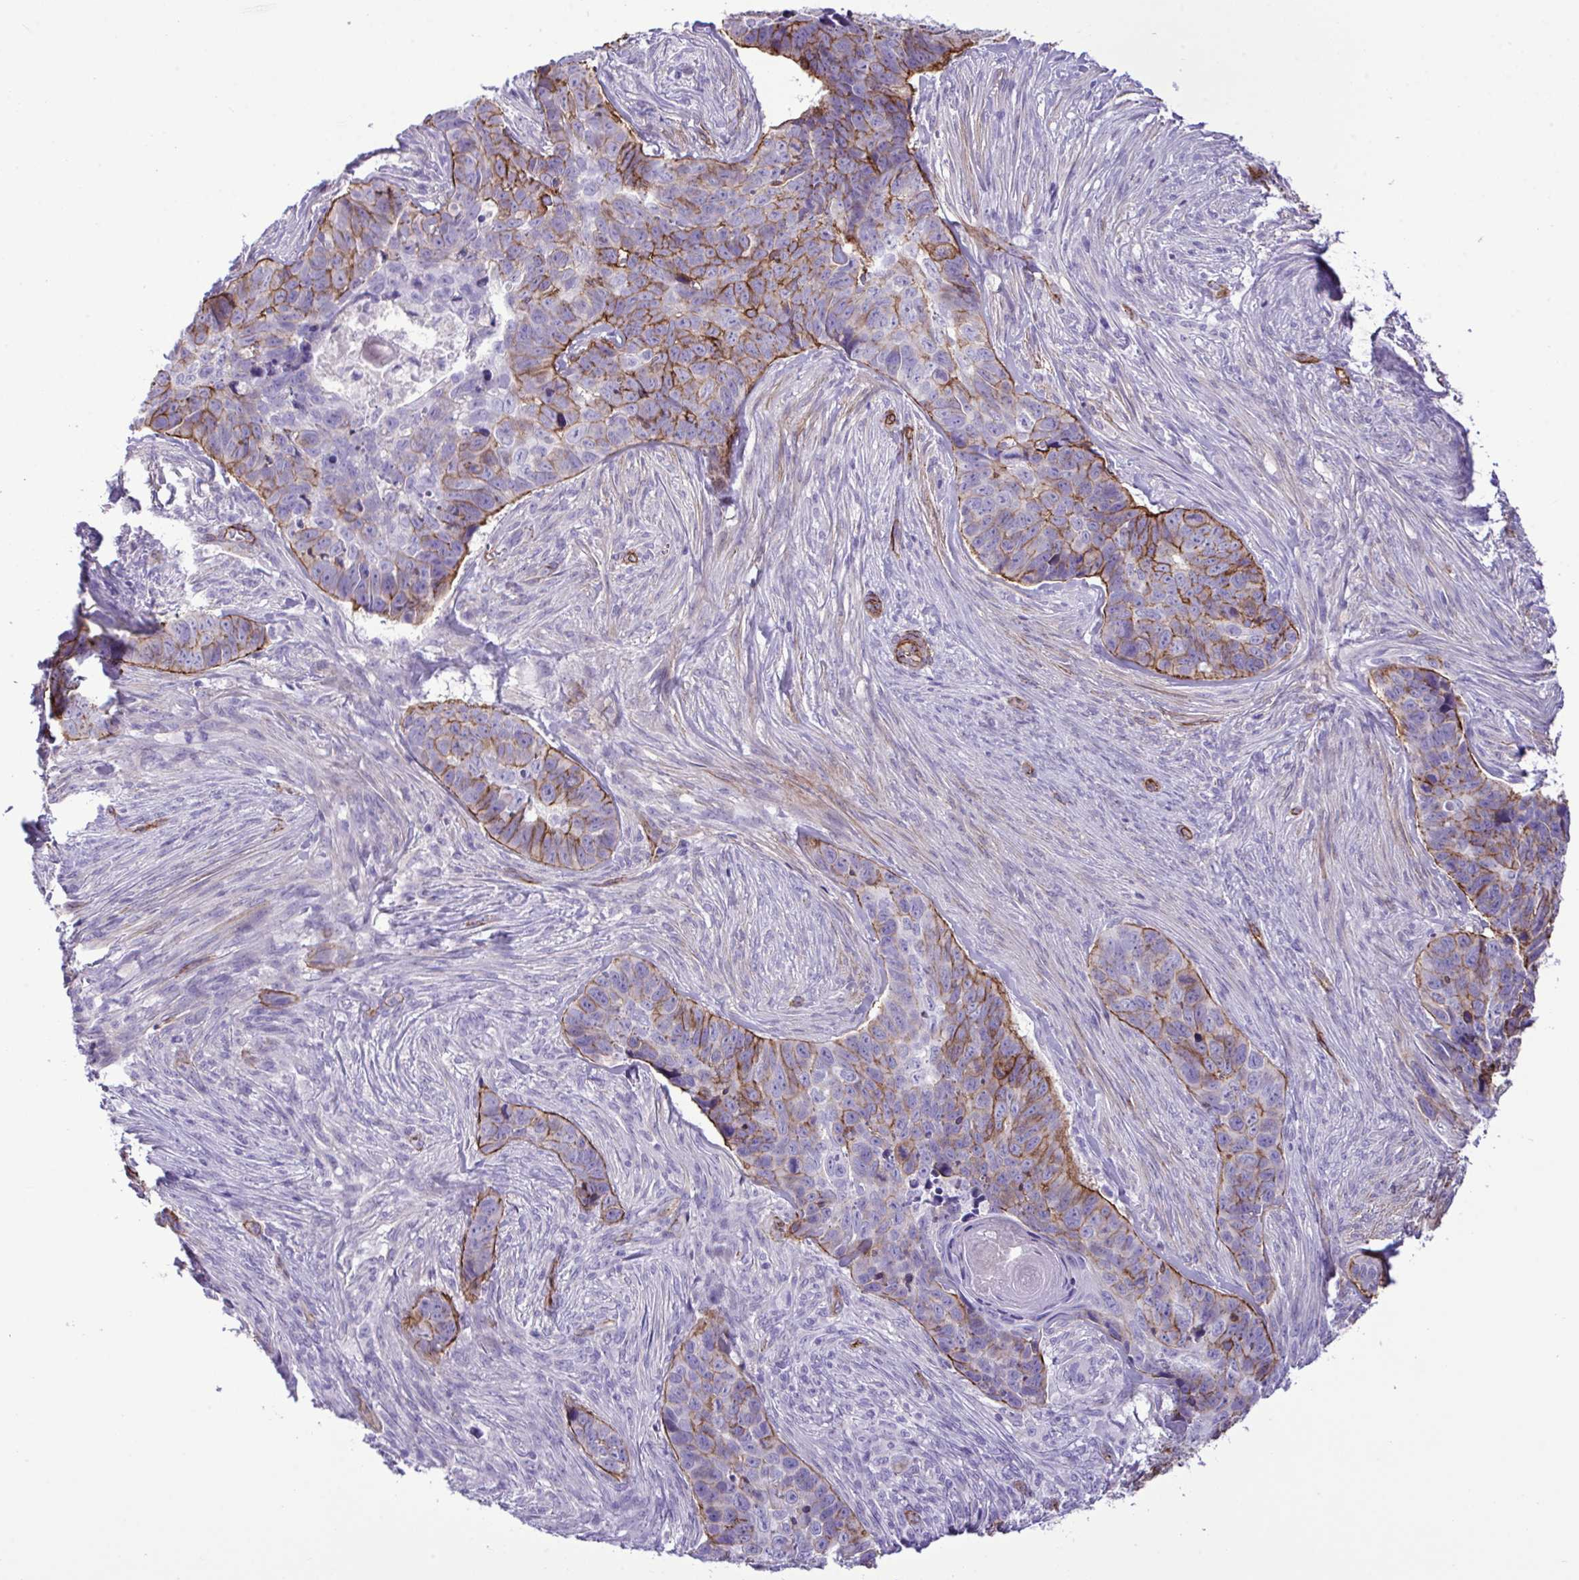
{"staining": {"intensity": "strong", "quantity": "25%-75%", "location": "cytoplasmic/membranous"}, "tissue": "skin cancer", "cell_type": "Tumor cells", "image_type": "cancer", "snomed": [{"axis": "morphology", "description": "Basal cell carcinoma"}, {"axis": "topography", "description": "Skin"}], "caption": "A high amount of strong cytoplasmic/membranous staining is identified in approximately 25%-75% of tumor cells in skin cancer tissue.", "gene": "SYNPO2L", "patient": {"sex": "female", "age": 82}}